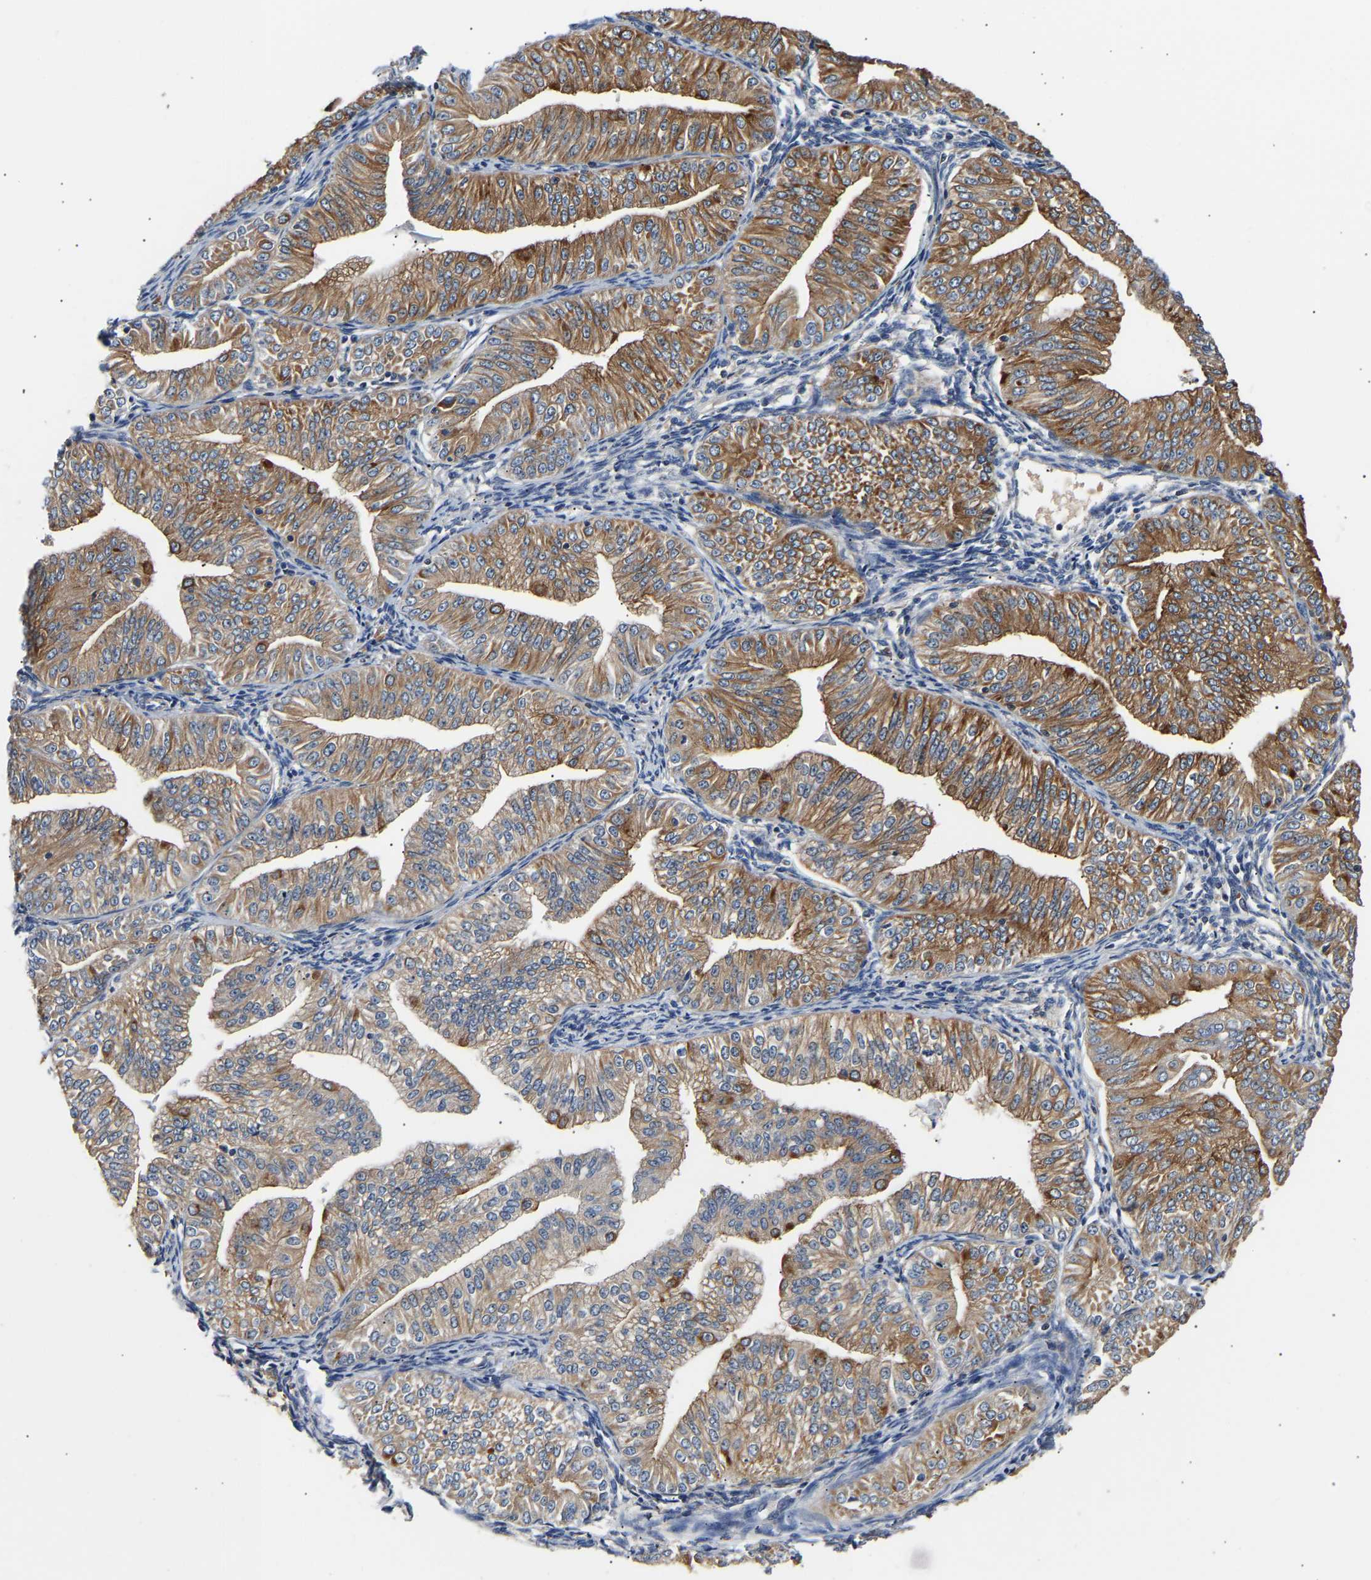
{"staining": {"intensity": "moderate", "quantity": "25%-75%", "location": "cytoplasmic/membranous"}, "tissue": "endometrial cancer", "cell_type": "Tumor cells", "image_type": "cancer", "snomed": [{"axis": "morphology", "description": "Normal tissue, NOS"}, {"axis": "morphology", "description": "Adenocarcinoma, NOS"}, {"axis": "topography", "description": "Endometrium"}], "caption": "Immunohistochemical staining of human endometrial cancer (adenocarcinoma) displays medium levels of moderate cytoplasmic/membranous protein staining in approximately 25%-75% of tumor cells.", "gene": "LRBA", "patient": {"sex": "female", "age": 53}}